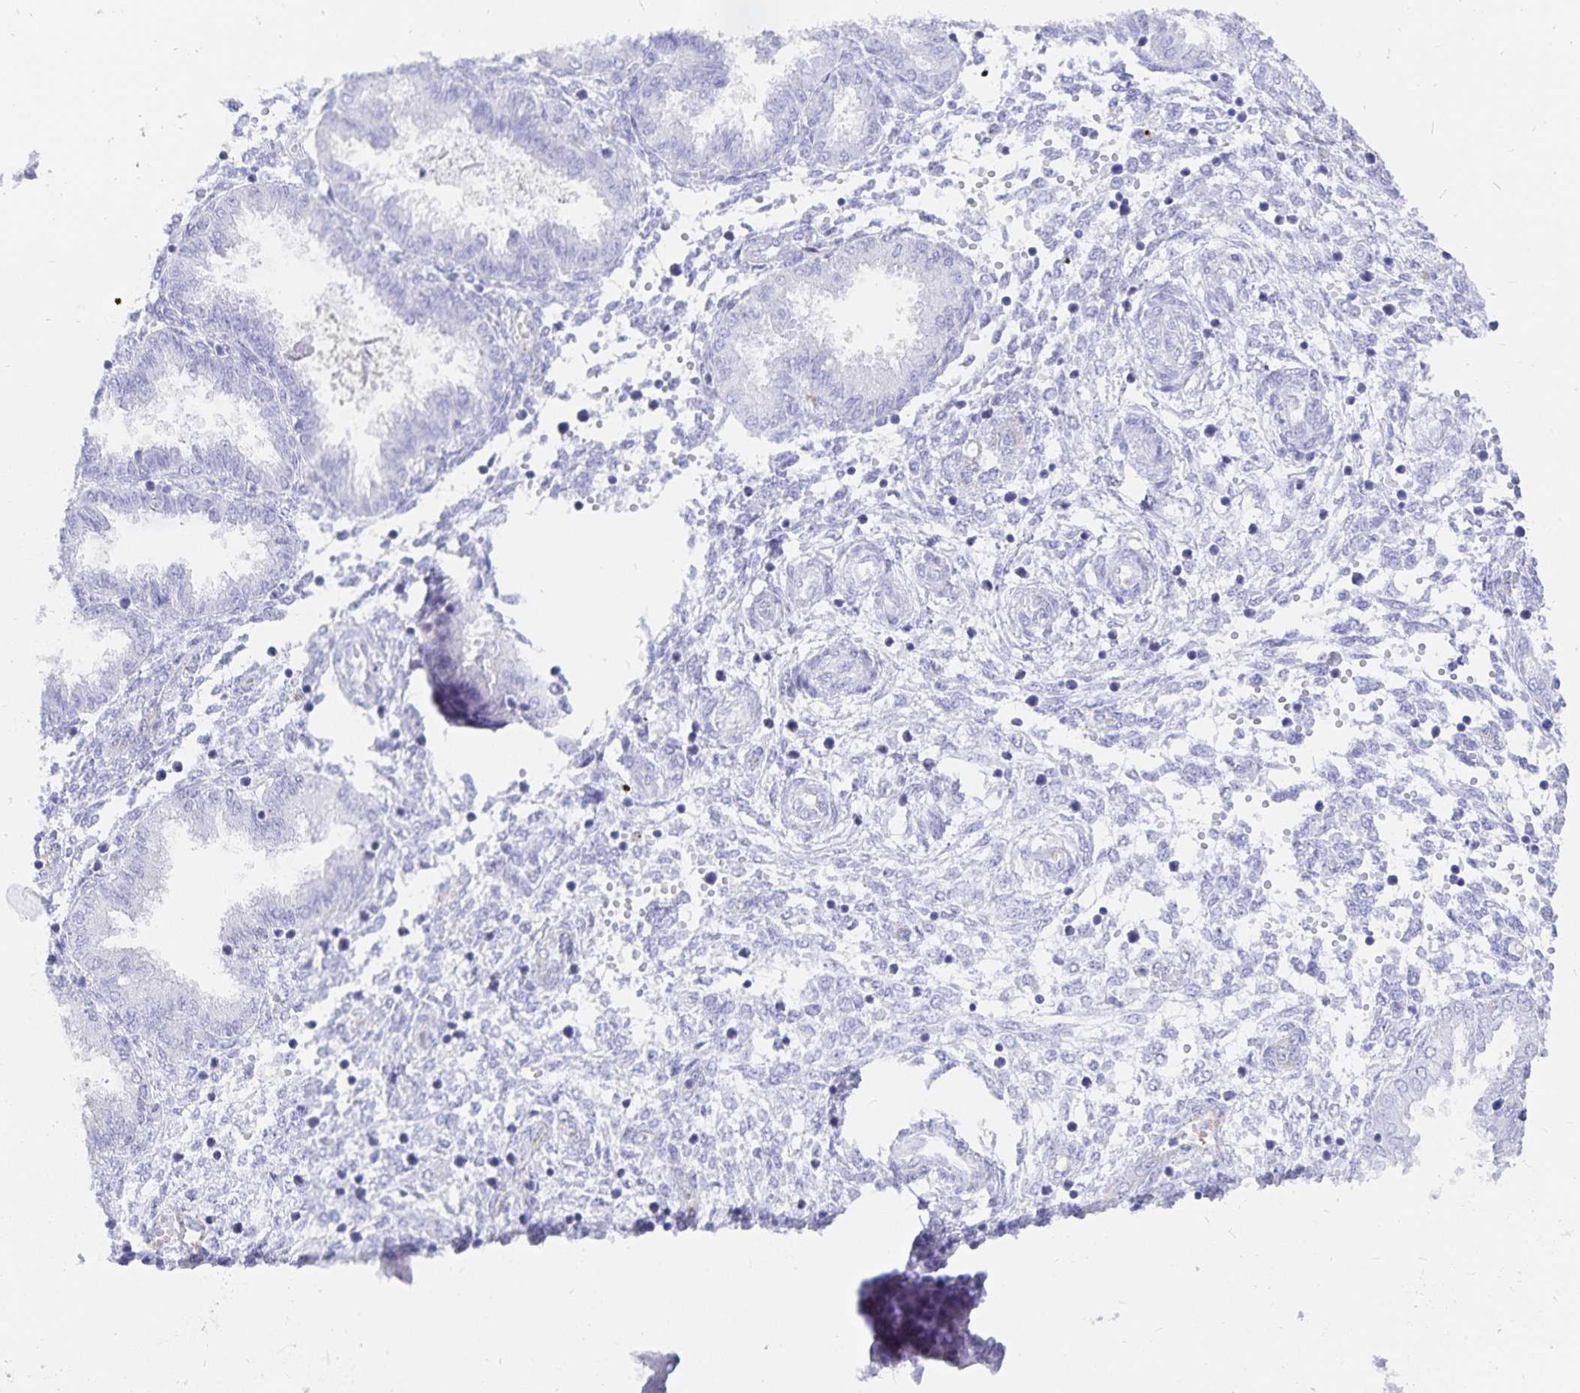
{"staining": {"intensity": "negative", "quantity": "none", "location": "none"}, "tissue": "endometrium", "cell_type": "Cells in endometrial stroma", "image_type": "normal", "snomed": [{"axis": "morphology", "description": "Normal tissue, NOS"}, {"axis": "topography", "description": "Endometrium"}], "caption": "IHC image of normal endometrium: human endometrium stained with DAB (3,3'-diaminobenzidine) reveals no significant protein expression in cells in endometrial stroma.", "gene": "INSL5", "patient": {"sex": "female", "age": 33}}